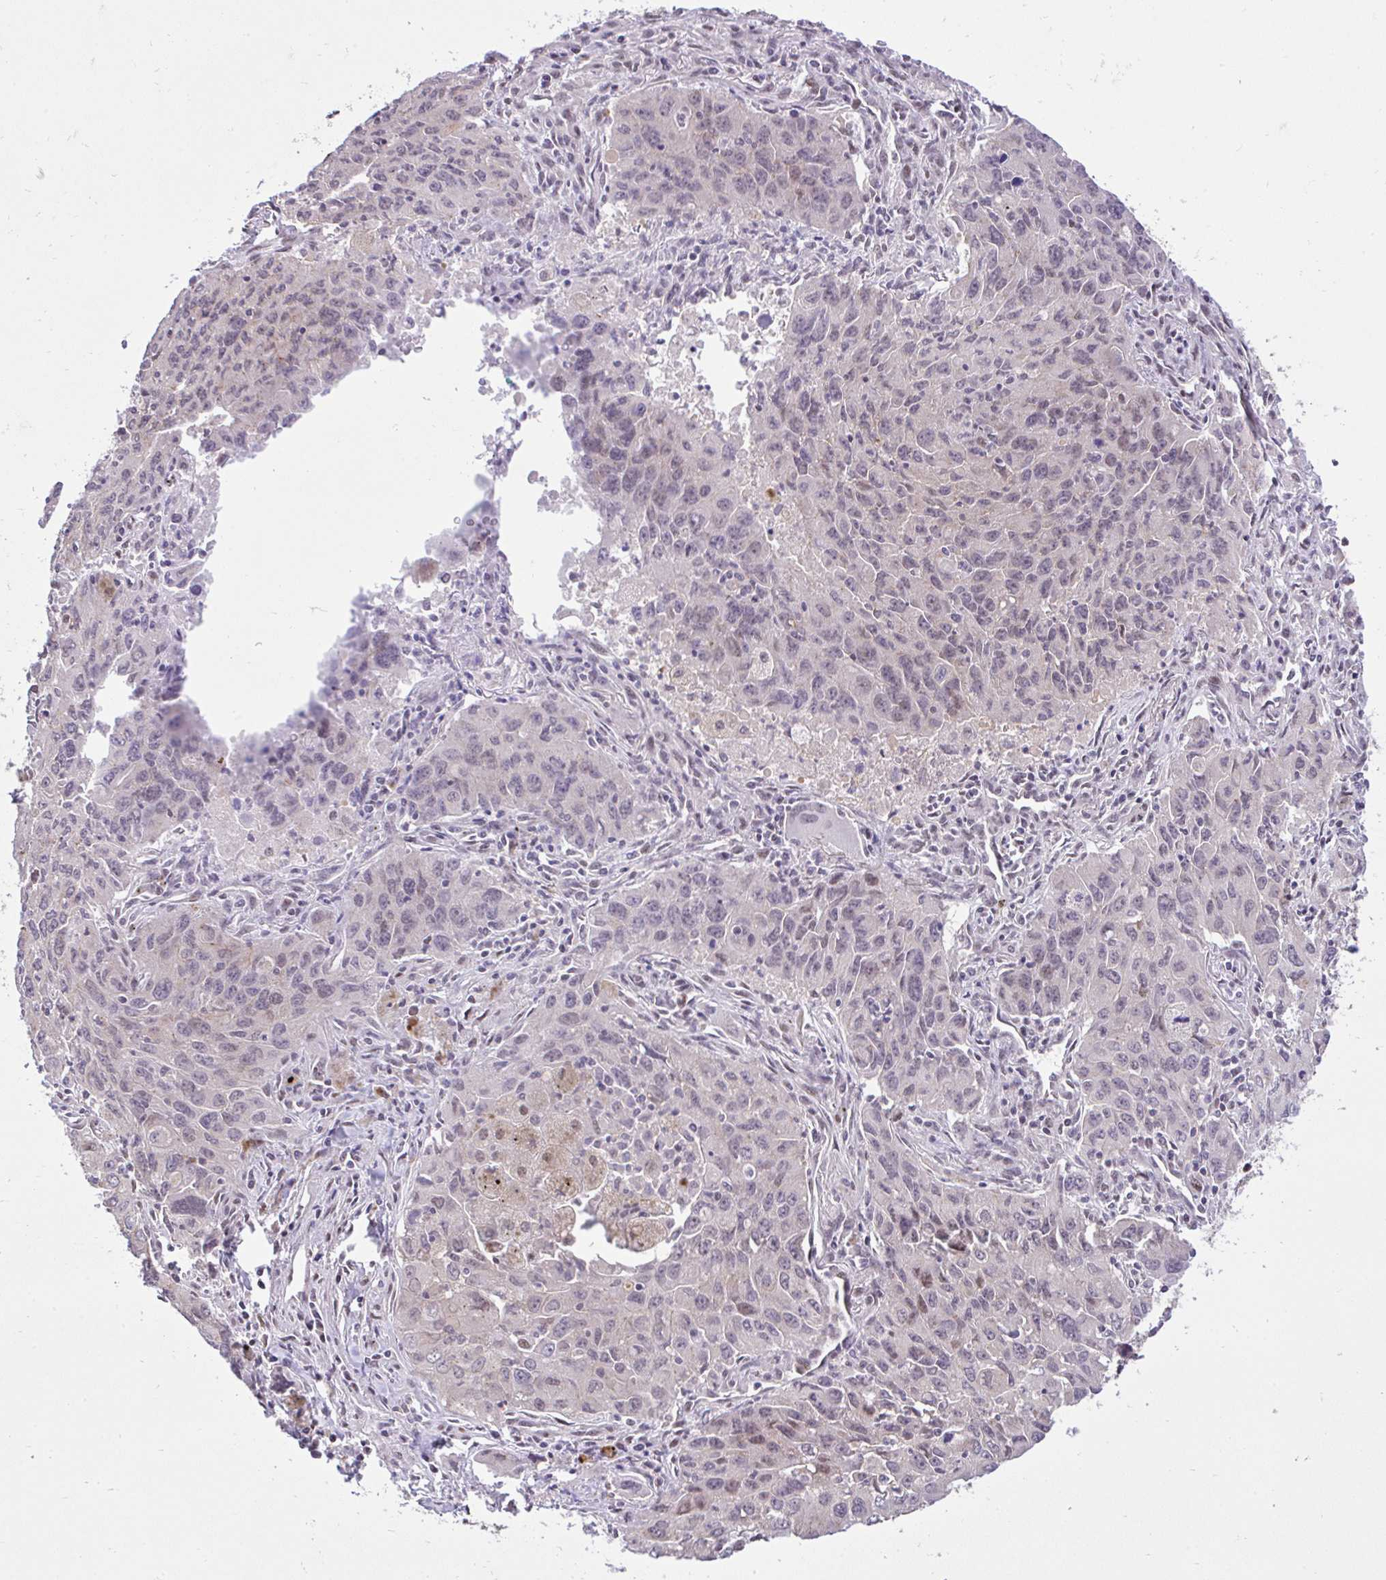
{"staining": {"intensity": "weak", "quantity": "25%-75%", "location": "cytoplasmic/membranous,nuclear"}, "tissue": "lung cancer", "cell_type": "Tumor cells", "image_type": "cancer", "snomed": [{"axis": "morphology", "description": "Adenocarcinoma, NOS"}, {"axis": "morphology", "description": "Adenocarcinoma, metastatic, NOS"}, {"axis": "topography", "description": "Lymph node"}, {"axis": "topography", "description": "Lung"}], "caption": "Lung adenocarcinoma stained with a brown dye displays weak cytoplasmic/membranous and nuclear positive positivity in approximately 25%-75% of tumor cells.", "gene": "GLIS3", "patient": {"sex": "female", "age": 42}}